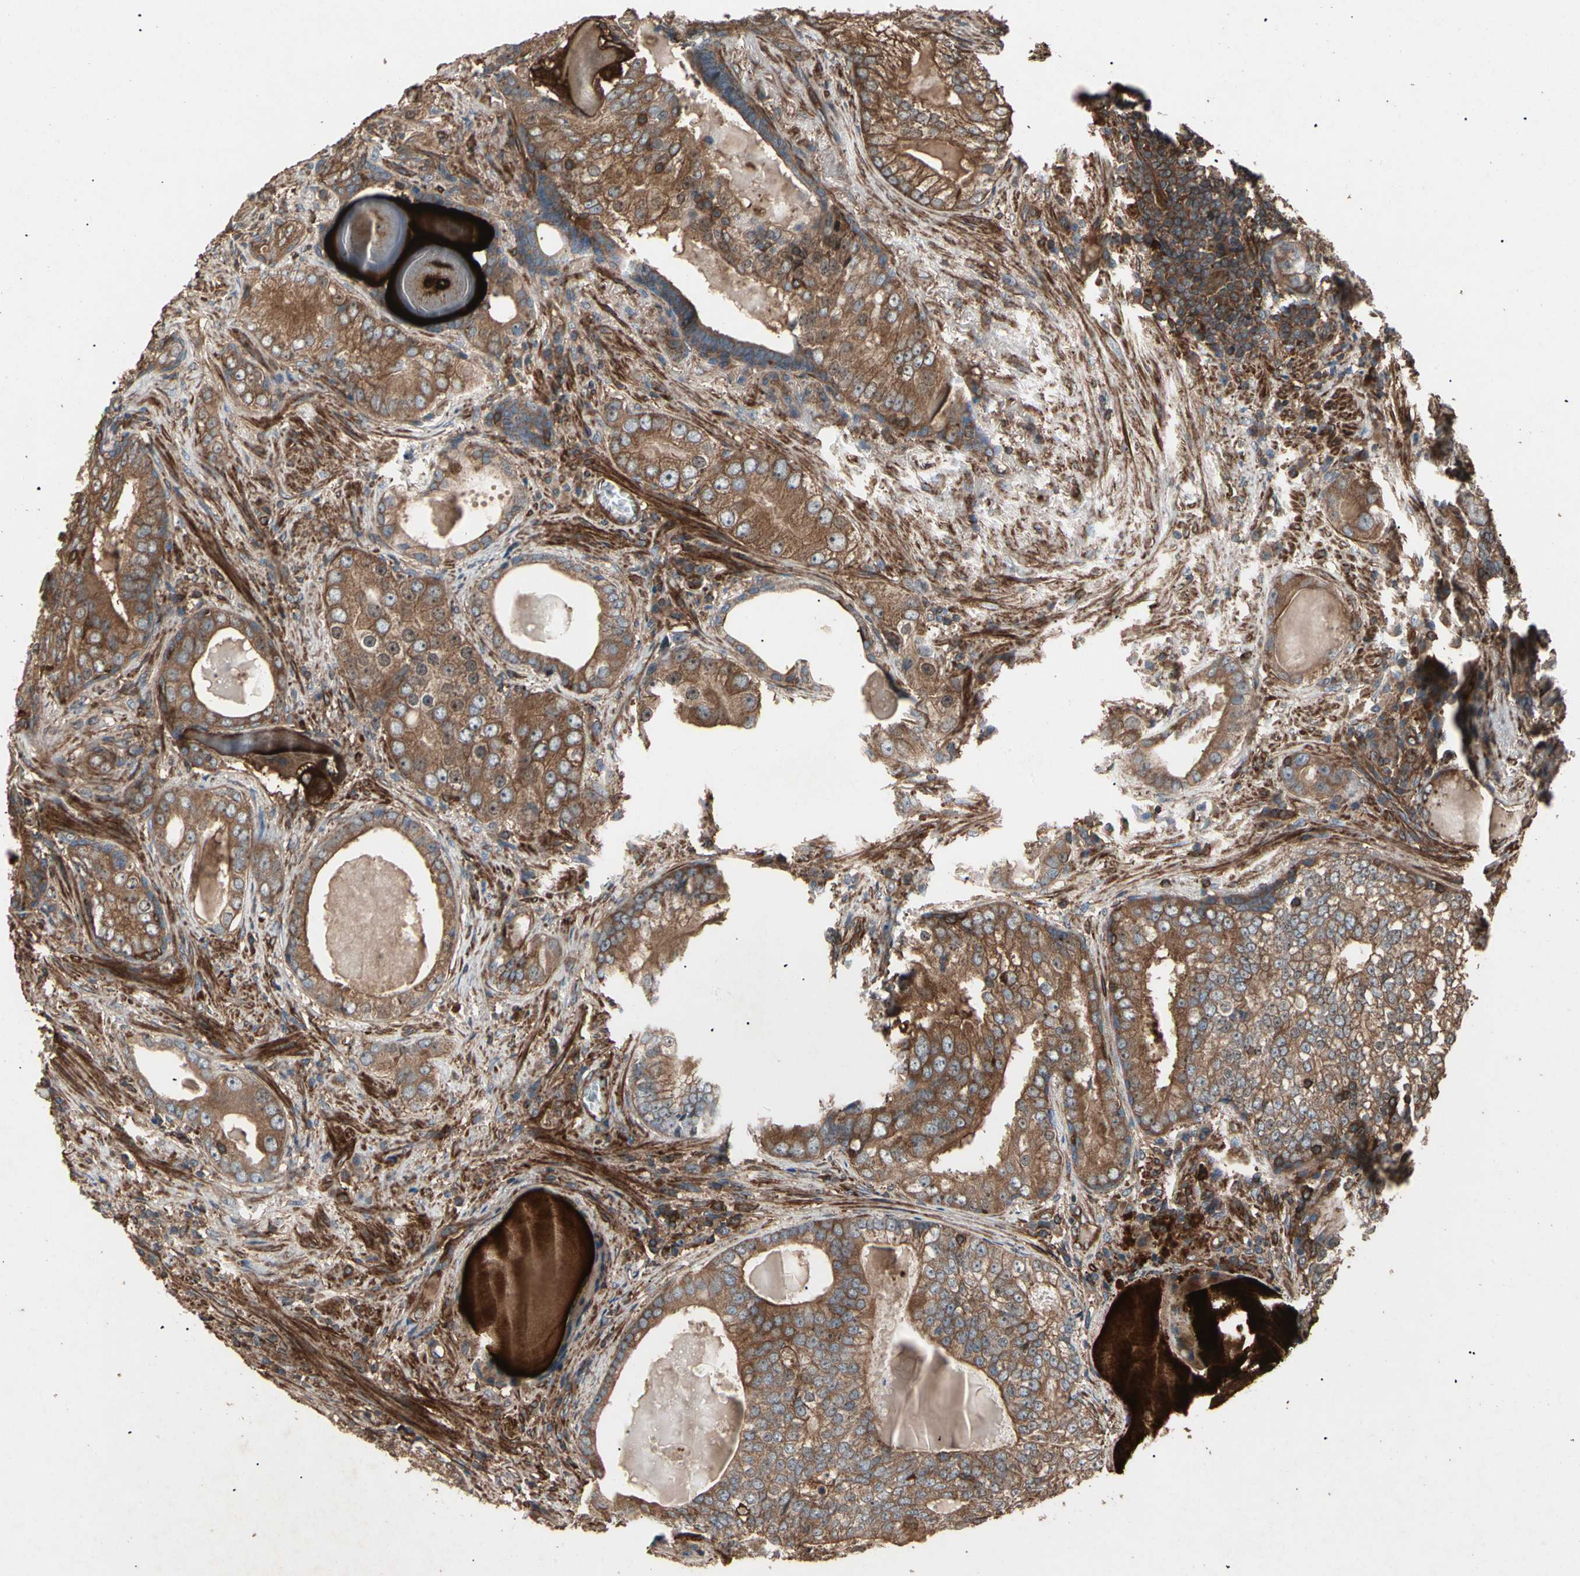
{"staining": {"intensity": "strong", "quantity": ">75%", "location": "cytoplasmic/membranous"}, "tissue": "prostate cancer", "cell_type": "Tumor cells", "image_type": "cancer", "snomed": [{"axis": "morphology", "description": "Adenocarcinoma, High grade"}, {"axis": "topography", "description": "Prostate"}], "caption": "Immunohistochemical staining of prostate cancer shows strong cytoplasmic/membranous protein expression in approximately >75% of tumor cells. (brown staining indicates protein expression, while blue staining denotes nuclei).", "gene": "AGBL2", "patient": {"sex": "male", "age": 66}}